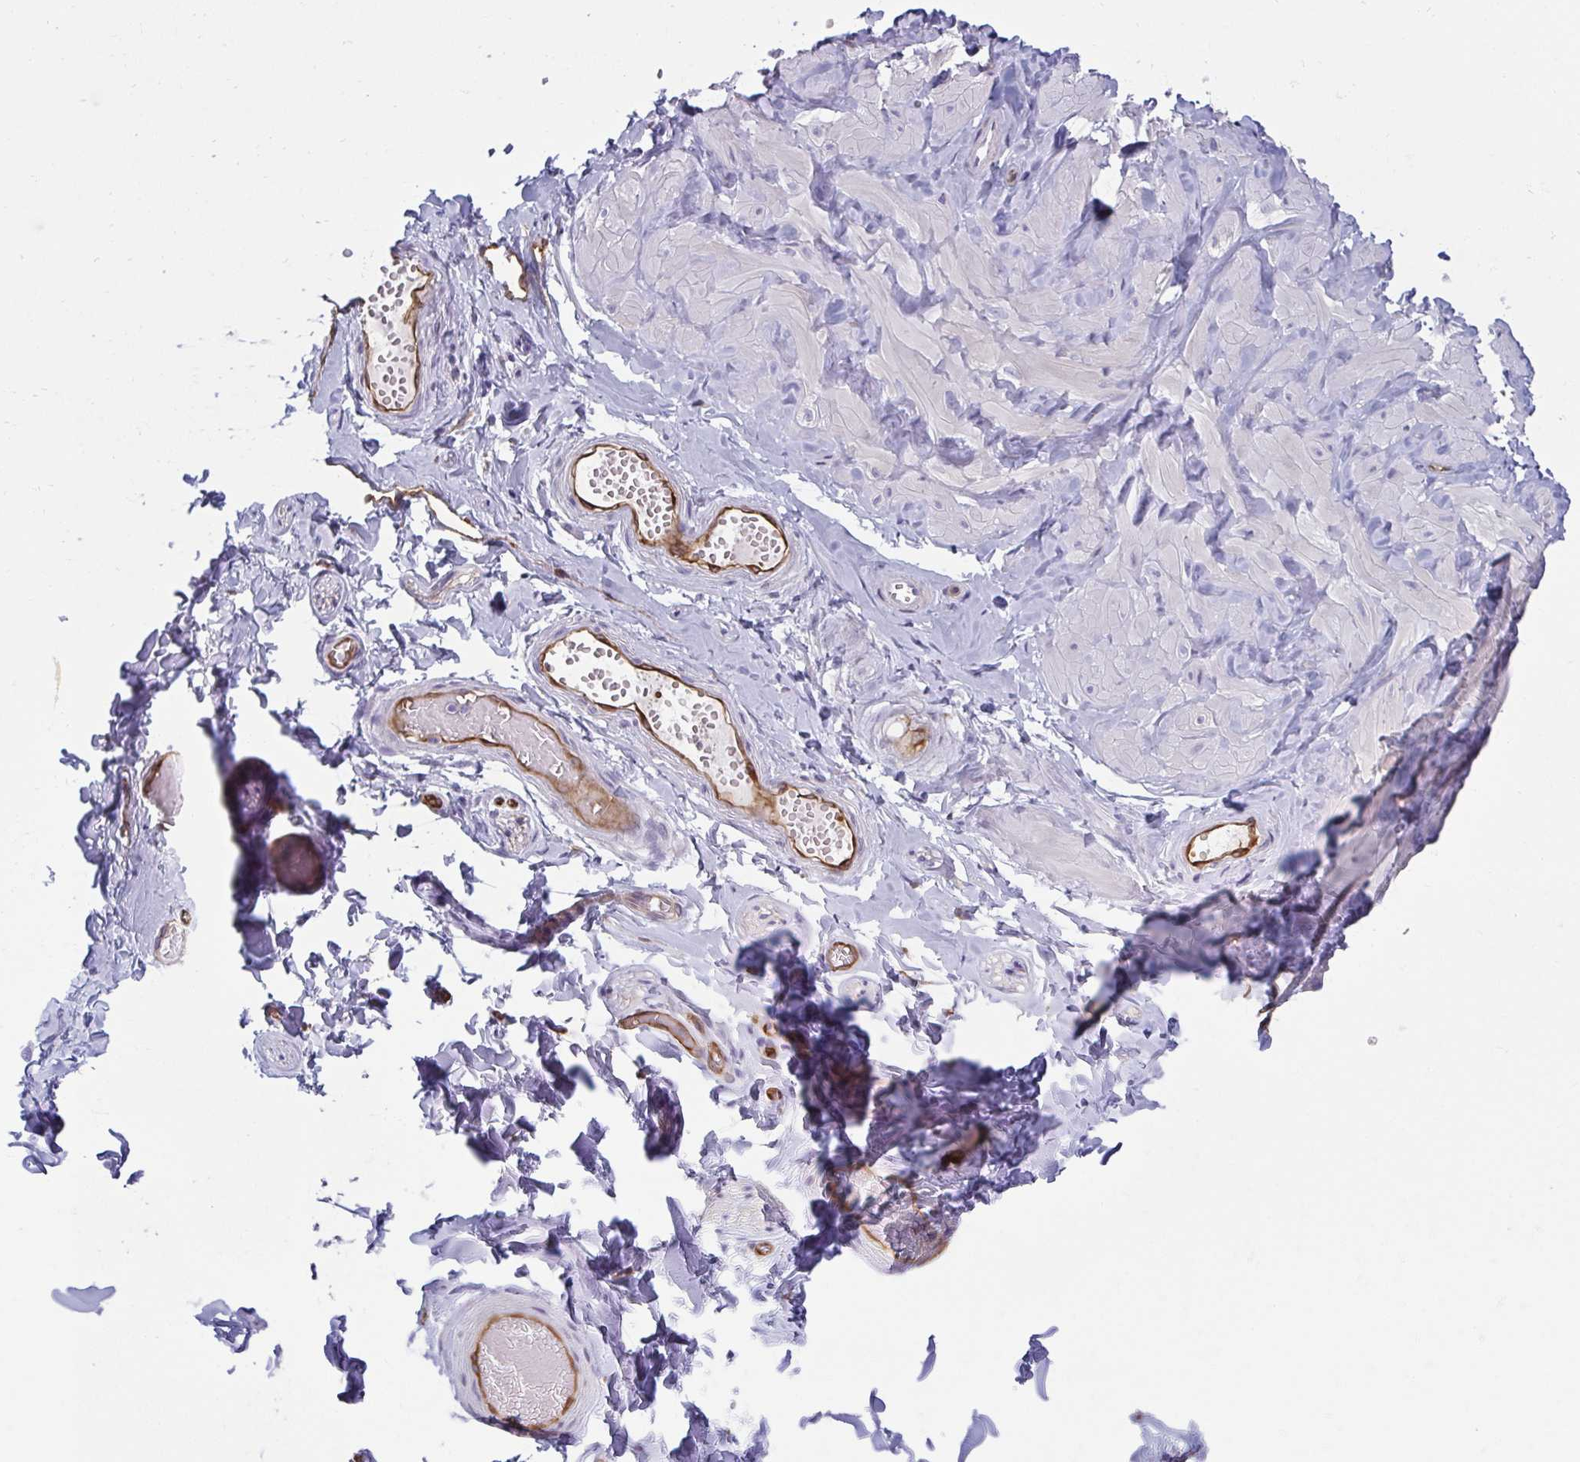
{"staining": {"intensity": "negative", "quantity": "none", "location": "none"}, "tissue": "adipose tissue", "cell_type": "Adipocytes", "image_type": "normal", "snomed": [{"axis": "morphology", "description": "Normal tissue, NOS"}, {"axis": "topography", "description": "Soft tissue"}, {"axis": "topography", "description": "Adipose tissue"}, {"axis": "topography", "description": "Vascular tissue"}, {"axis": "topography", "description": "Peripheral nerve tissue"}], "caption": "A high-resolution micrograph shows immunohistochemistry staining of benign adipose tissue, which displays no significant positivity in adipocytes. (Stains: DAB IHC with hematoxylin counter stain, Microscopy: brightfield microscopy at high magnification).", "gene": "PDE2A", "patient": {"sex": "male", "age": 29}}